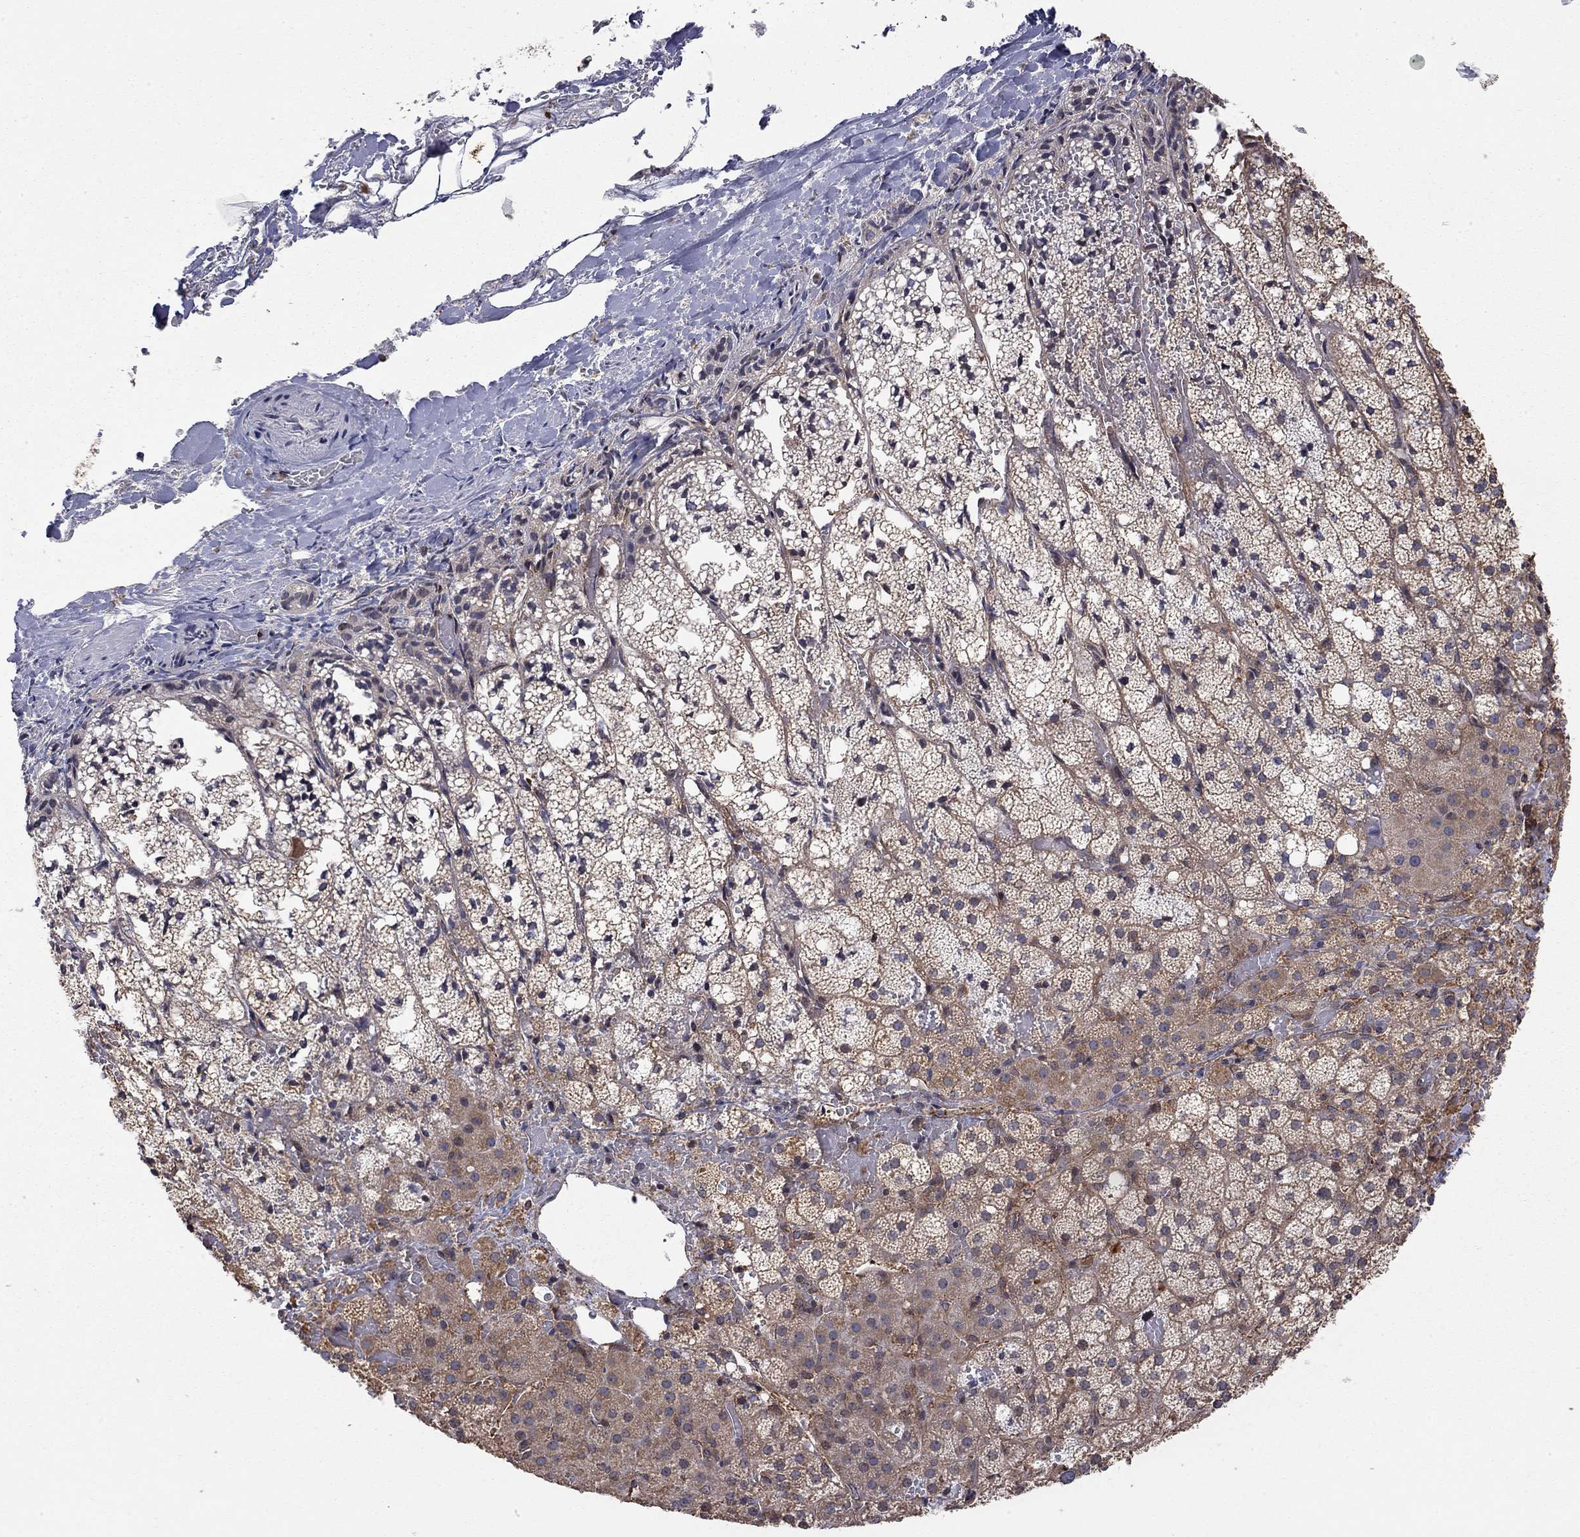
{"staining": {"intensity": "moderate", "quantity": "<25%", "location": "cytoplasmic/membranous"}, "tissue": "adrenal gland", "cell_type": "Glandular cells", "image_type": "normal", "snomed": [{"axis": "morphology", "description": "Normal tissue, NOS"}, {"axis": "topography", "description": "Adrenal gland"}], "caption": "About <25% of glandular cells in normal adrenal gland reveal moderate cytoplasmic/membranous protein expression as visualized by brown immunohistochemical staining.", "gene": "TDP1", "patient": {"sex": "male", "age": 53}}